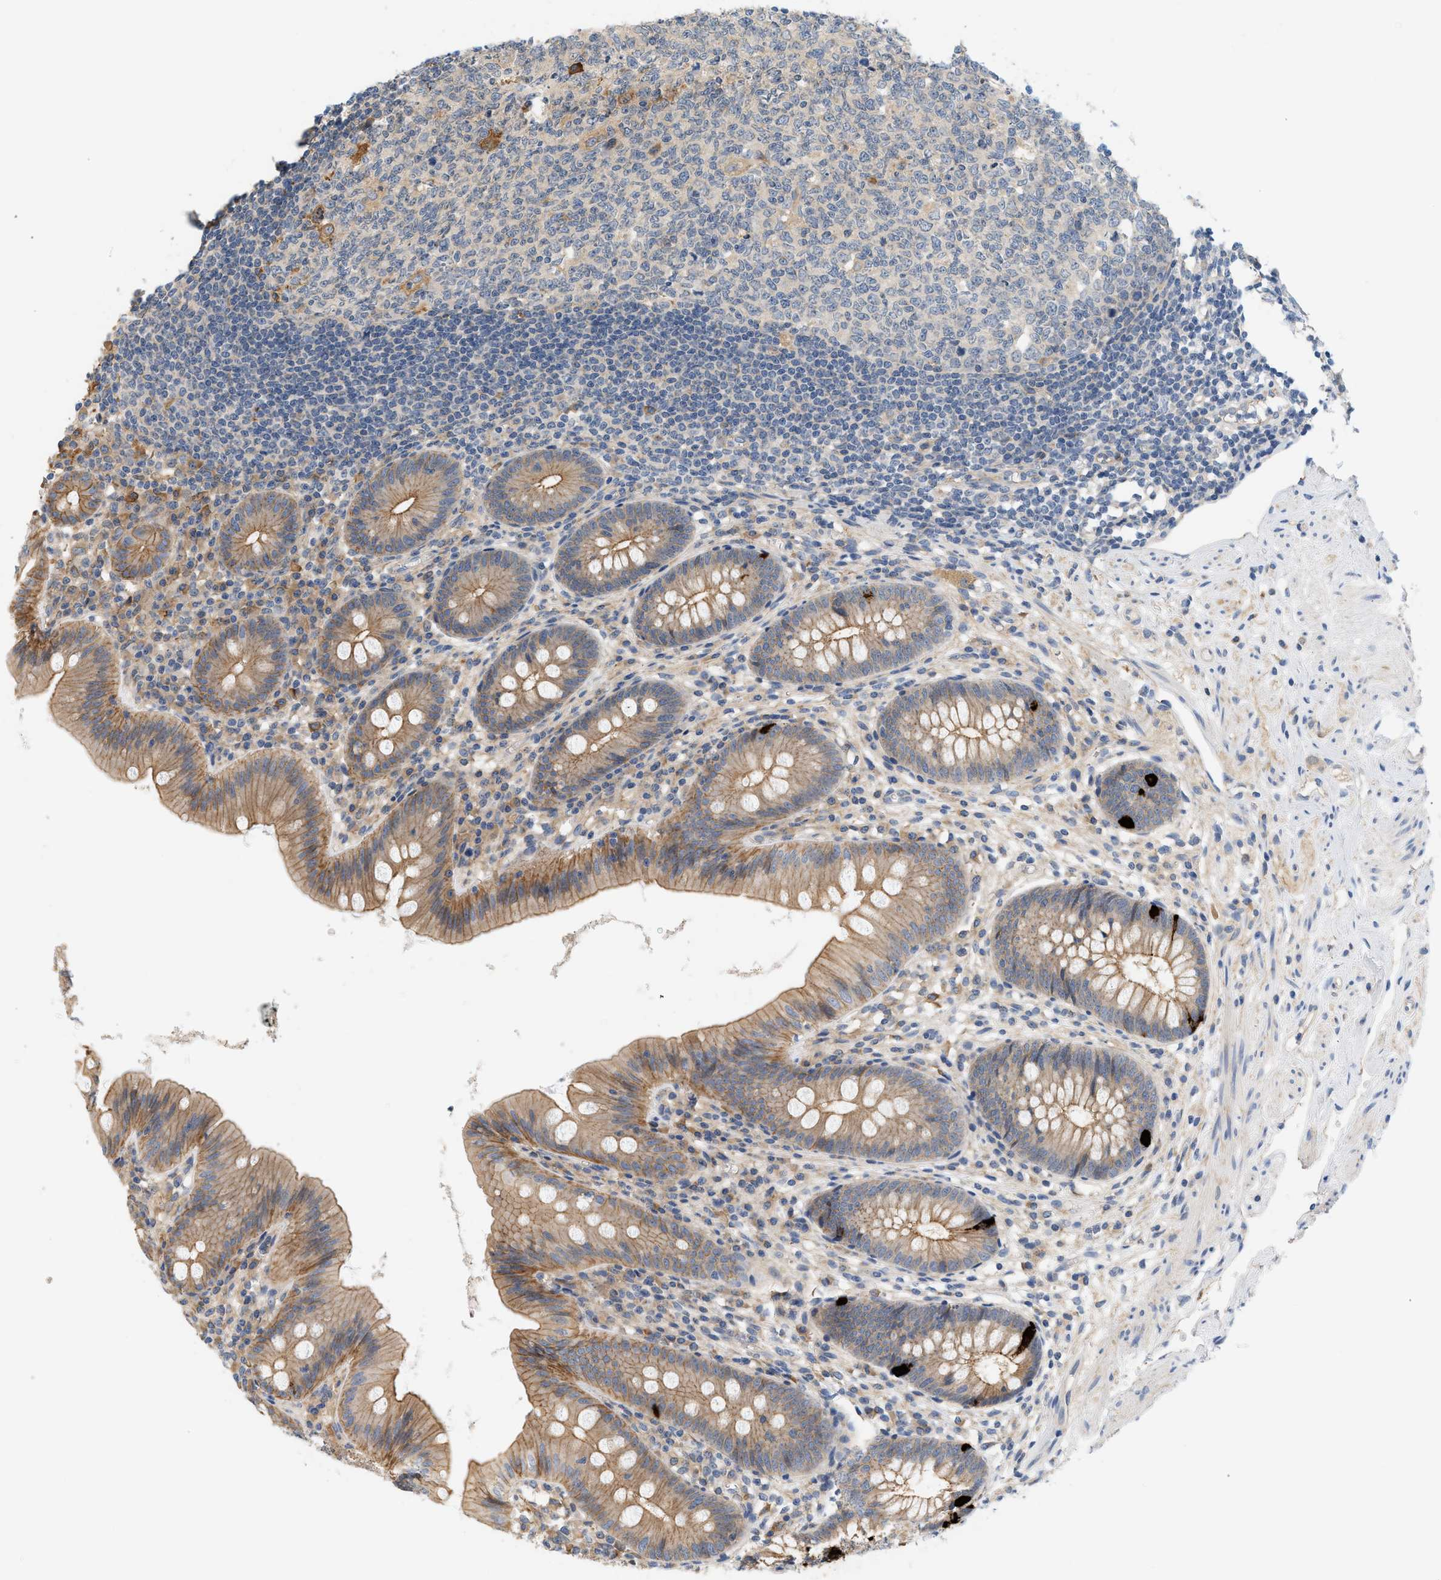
{"staining": {"intensity": "moderate", "quantity": ">75%", "location": "cytoplasmic/membranous"}, "tissue": "appendix", "cell_type": "Glandular cells", "image_type": "normal", "snomed": [{"axis": "morphology", "description": "Normal tissue, NOS"}, {"axis": "topography", "description": "Appendix"}], "caption": "Protein expression by immunohistochemistry (IHC) displays moderate cytoplasmic/membranous positivity in about >75% of glandular cells in unremarkable appendix.", "gene": "CTXN1", "patient": {"sex": "male", "age": 56}}